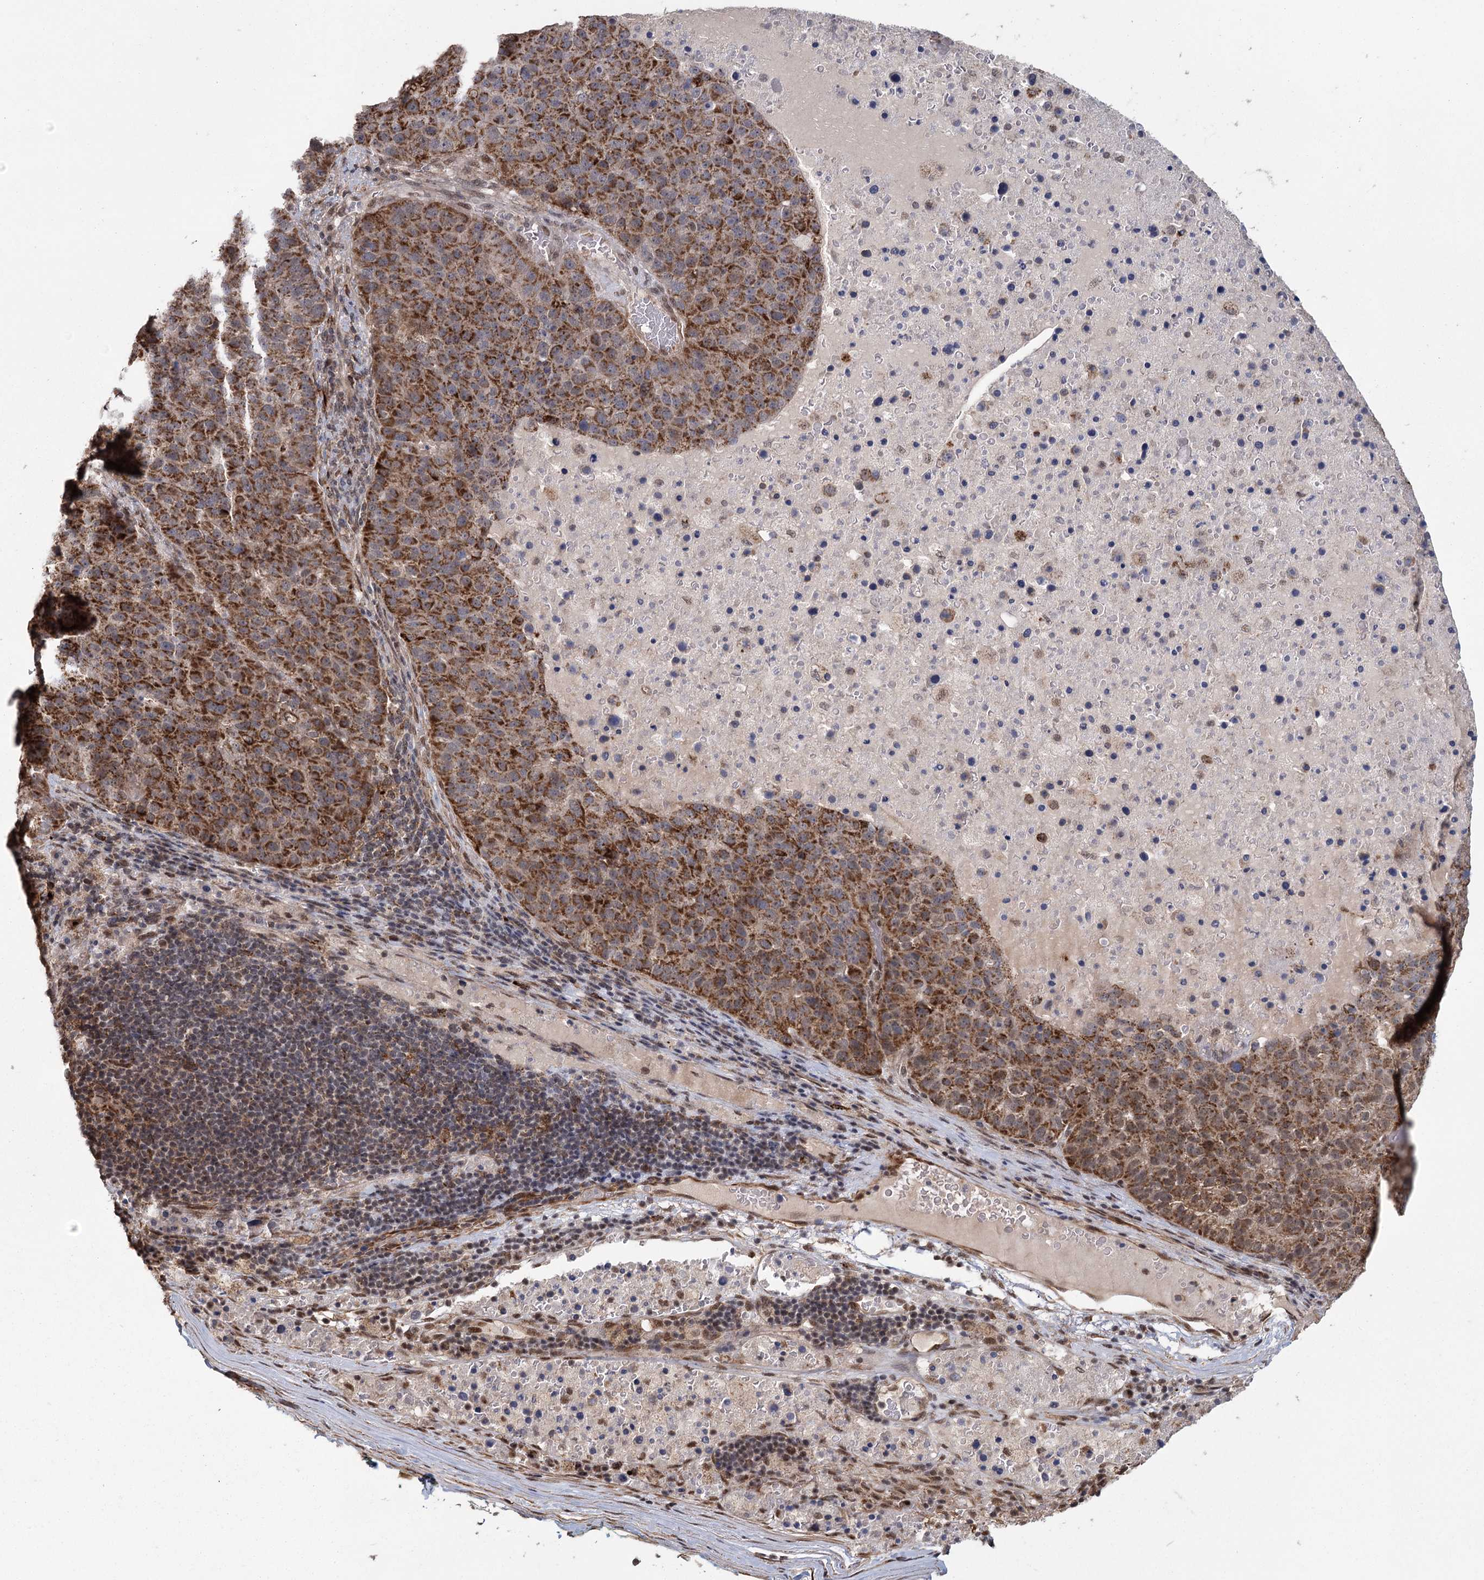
{"staining": {"intensity": "strong", "quantity": ">75%", "location": "cytoplasmic/membranous"}, "tissue": "pancreatic cancer", "cell_type": "Tumor cells", "image_type": "cancer", "snomed": [{"axis": "morphology", "description": "Adenocarcinoma, NOS"}, {"axis": "topography", "description": "Pancreas"}], "caption": "High-magnification brightfield microscopy of pancreatic adenocarcinoma stained with DAB (brown) and counterstained with hematoxylin (blue). tumor cells exhibit strong cytoplasmic/membranous expression is identified in approximately>75% of cells.", "gene": "ZCCHC24", "patient": {"sex": "female", "age": 61}}